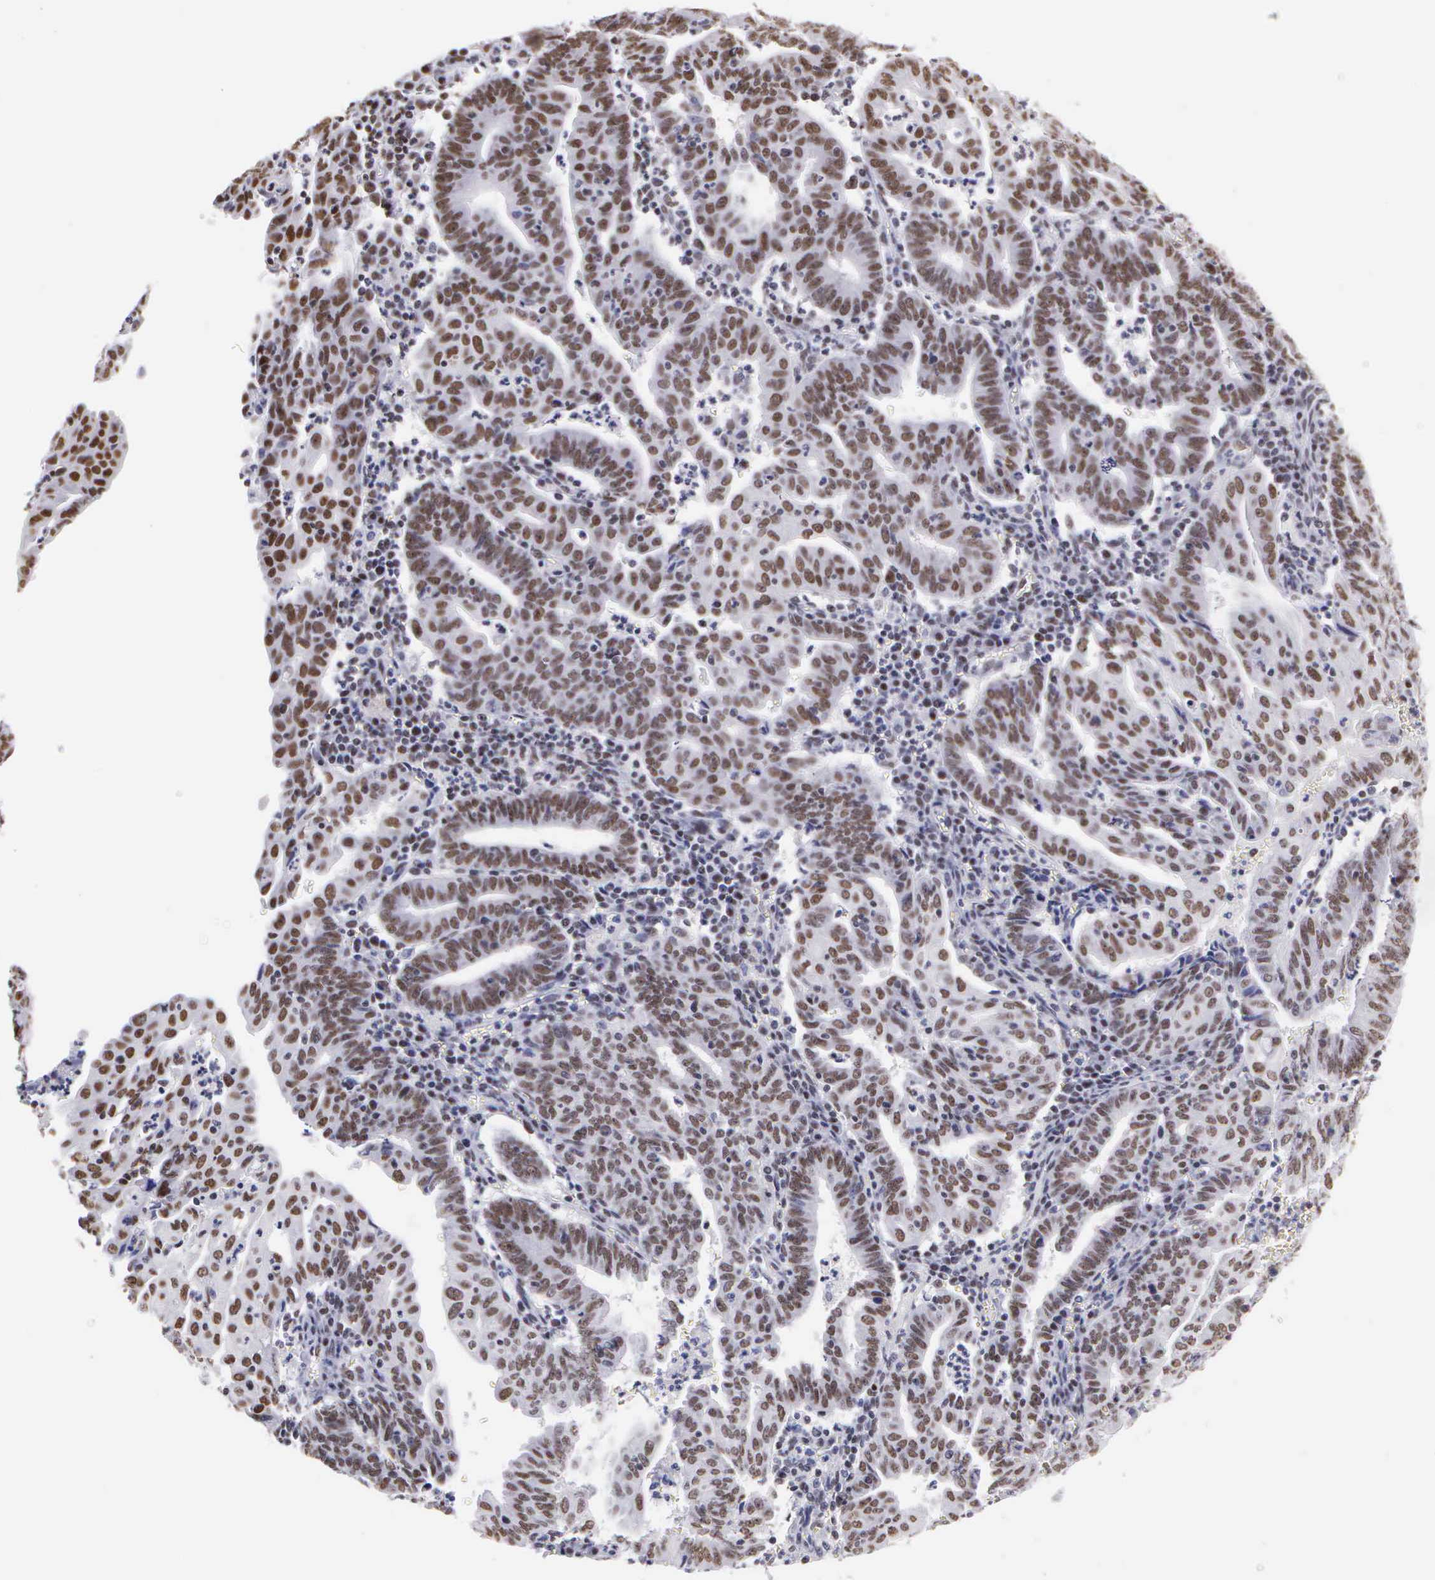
{"staining": {"intensity": "moderate", "quantity": "25%-75%", "location": "nuclear"}, "tissue": "endometrial cancer", "cell_type": "Tumor cells", "image_type": "cancer", "snomed": [{"axis": "morphology", "description": "Adenocarcinoma, NOS"}, {"axis": "topography", "description": "Endometrium"}], "caption": "High-power microscopy captured an immunohistochemistry (IHC) micrograph of endometrial adenocarcinoma, revealing moderate nuclear expression in approximately 25%-75% of tumor cells.", "gene": "CSTF2", "patient": {"sex": "female", "age": 60}}